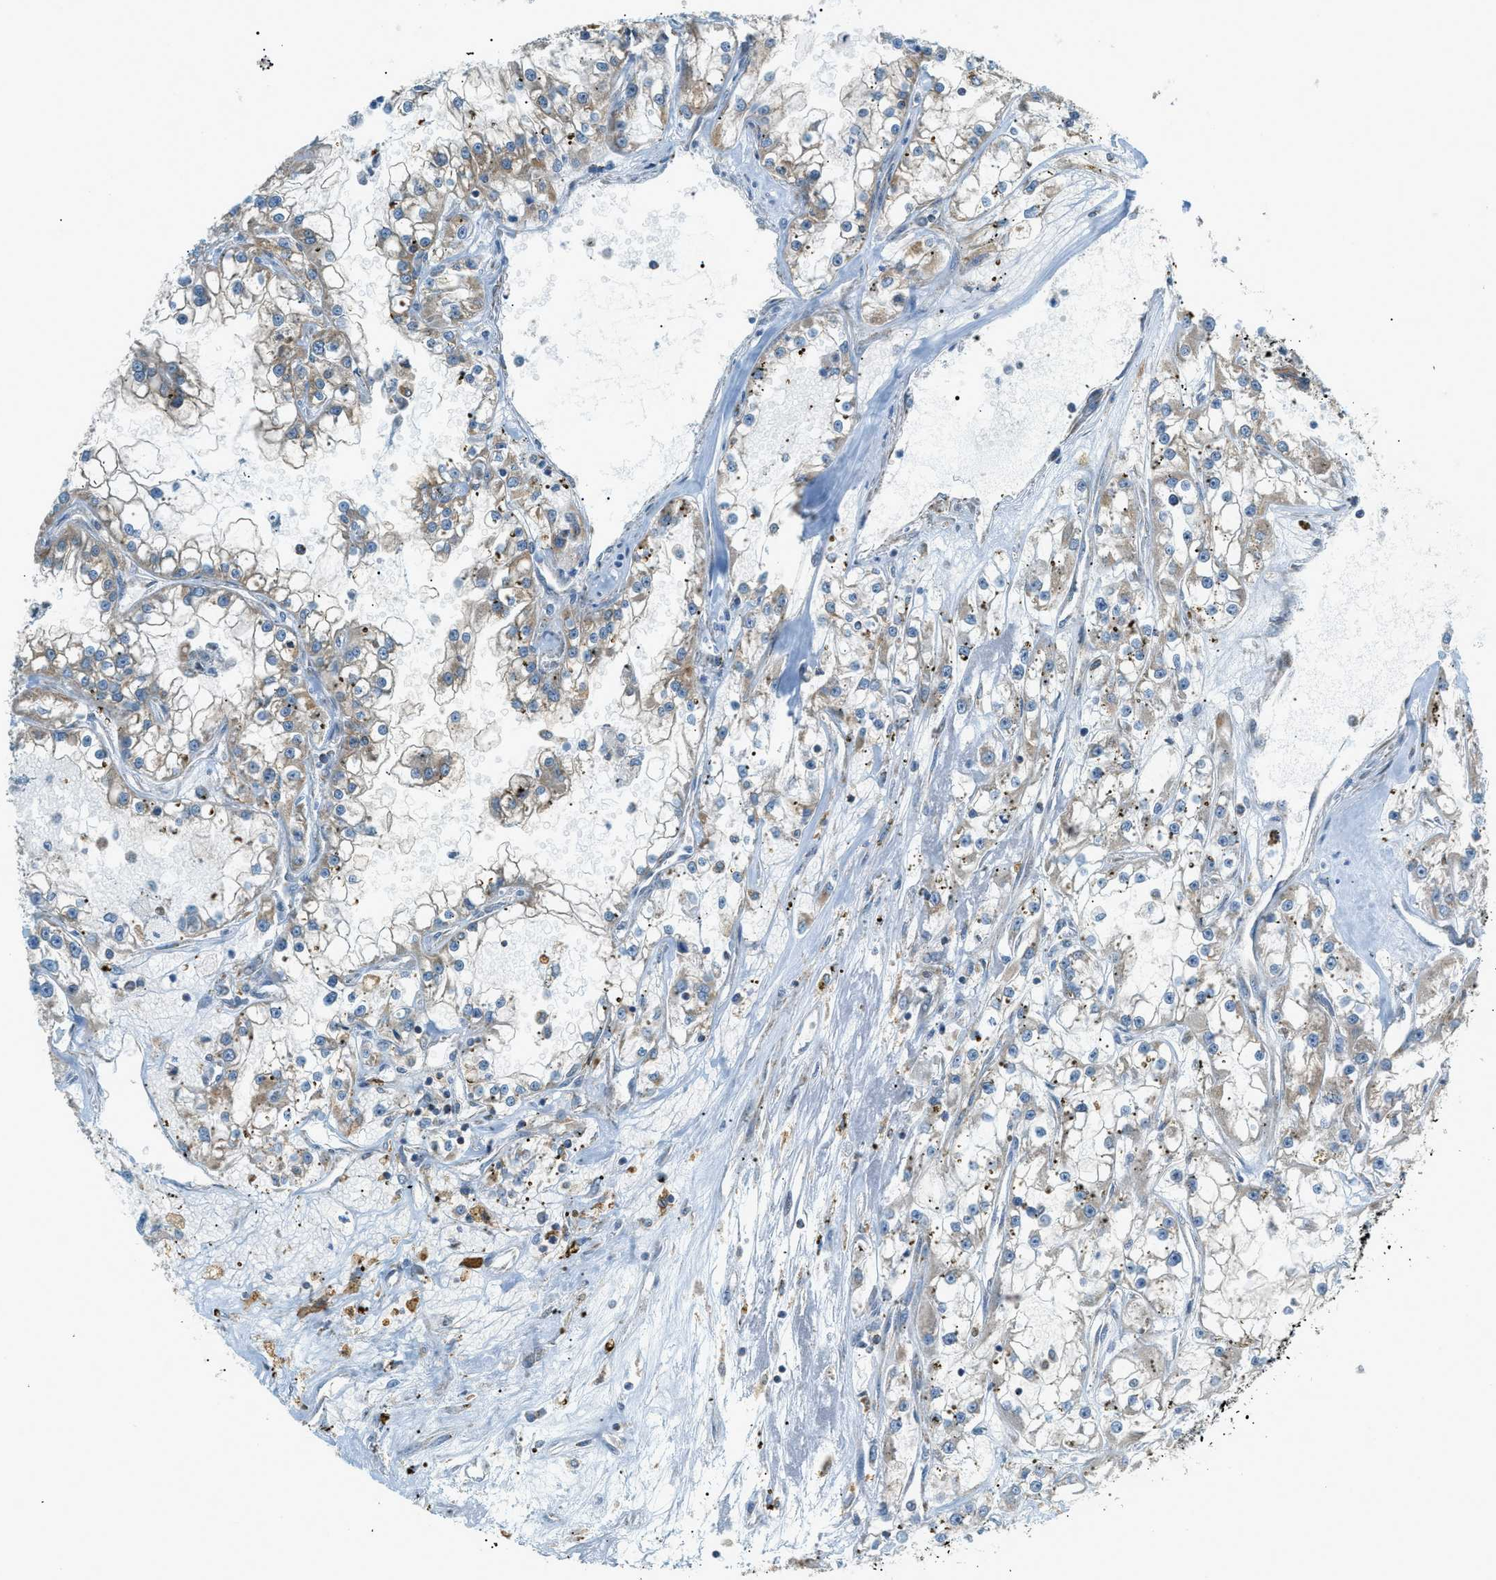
{"staining": {"intensity": "weak", "quantity": "<25%", "location": "cytoplasmic/membranous"}, "tissue": "renal cancer", "cell_type": "Tumor cells", "image_type": "cancer", "snomed": [{"axis": "morphology", "description": "Adenocarcinoma, NOS"}, {"axis": "topography", "description": "Kidney"}], "caption": "Immunohistochemical staining of renal cancer (adenocarcinoma) shows no significant staining in tumor cells.", "gene": "PIGG", "patient": {"sex": "female", "age": 52}}